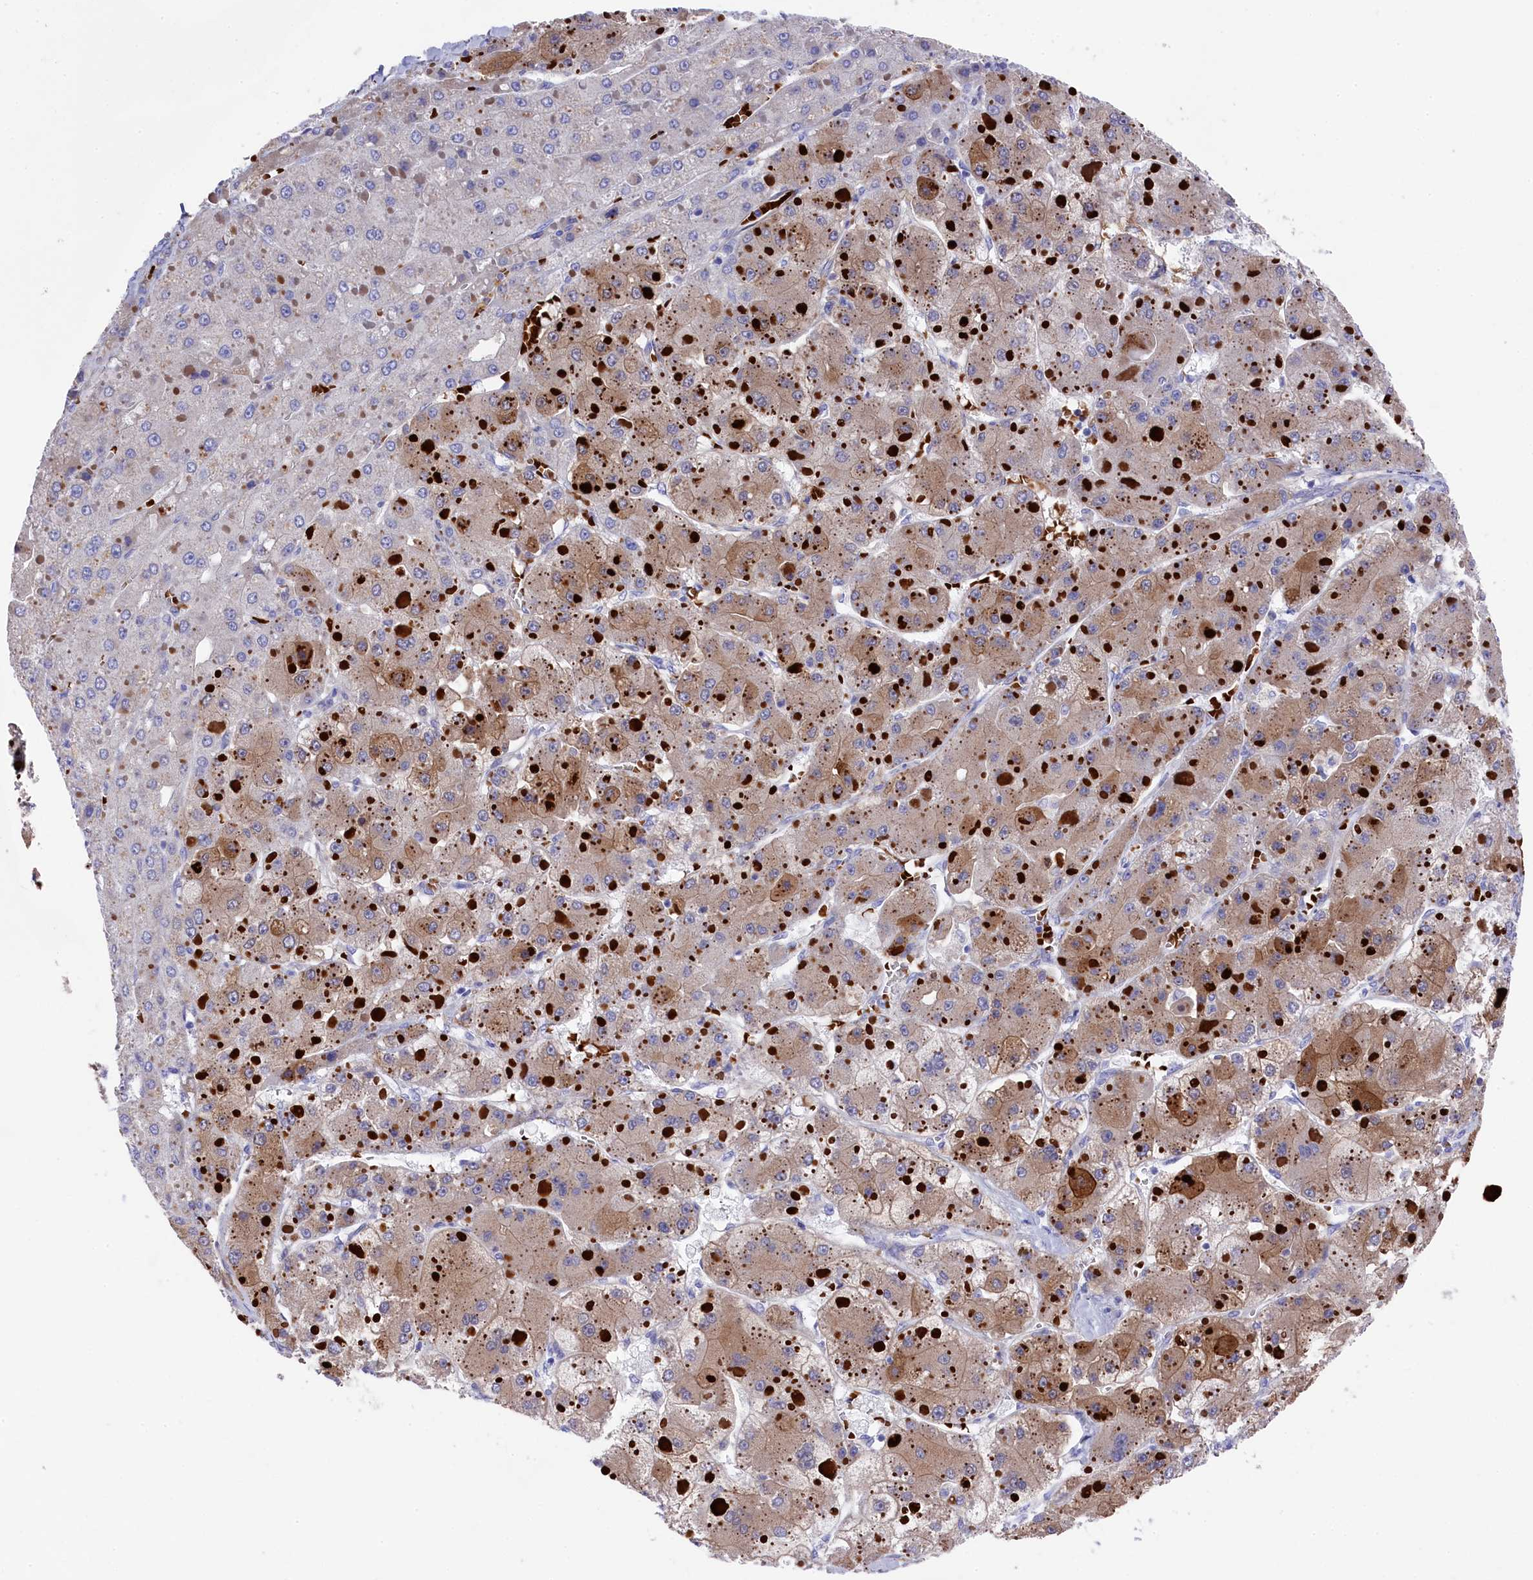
{"staining": {"intensity": "moderate", "quantity": "25%-75%", "location": "cytoplasmic/membranous"}, "tissue": "liver cancer", "cell_type": "Tumor cells", "image_type": "cancer", "snomed": [{"axis": "morphology", "description": "Carcinoma, Hepatocellular, NOS"}, {"axis": "topography", "description": "Liver"}], "caption": "Immunohistochemistry (IHC) of human liver hepatocellular carcinoma demonstrates medium levels of moderate cytoplasmic/membranous staining in about 25%-75% of tumor cells.", "gene": "LHFPL4", "patient": {"sex": "female", "age": 73}}